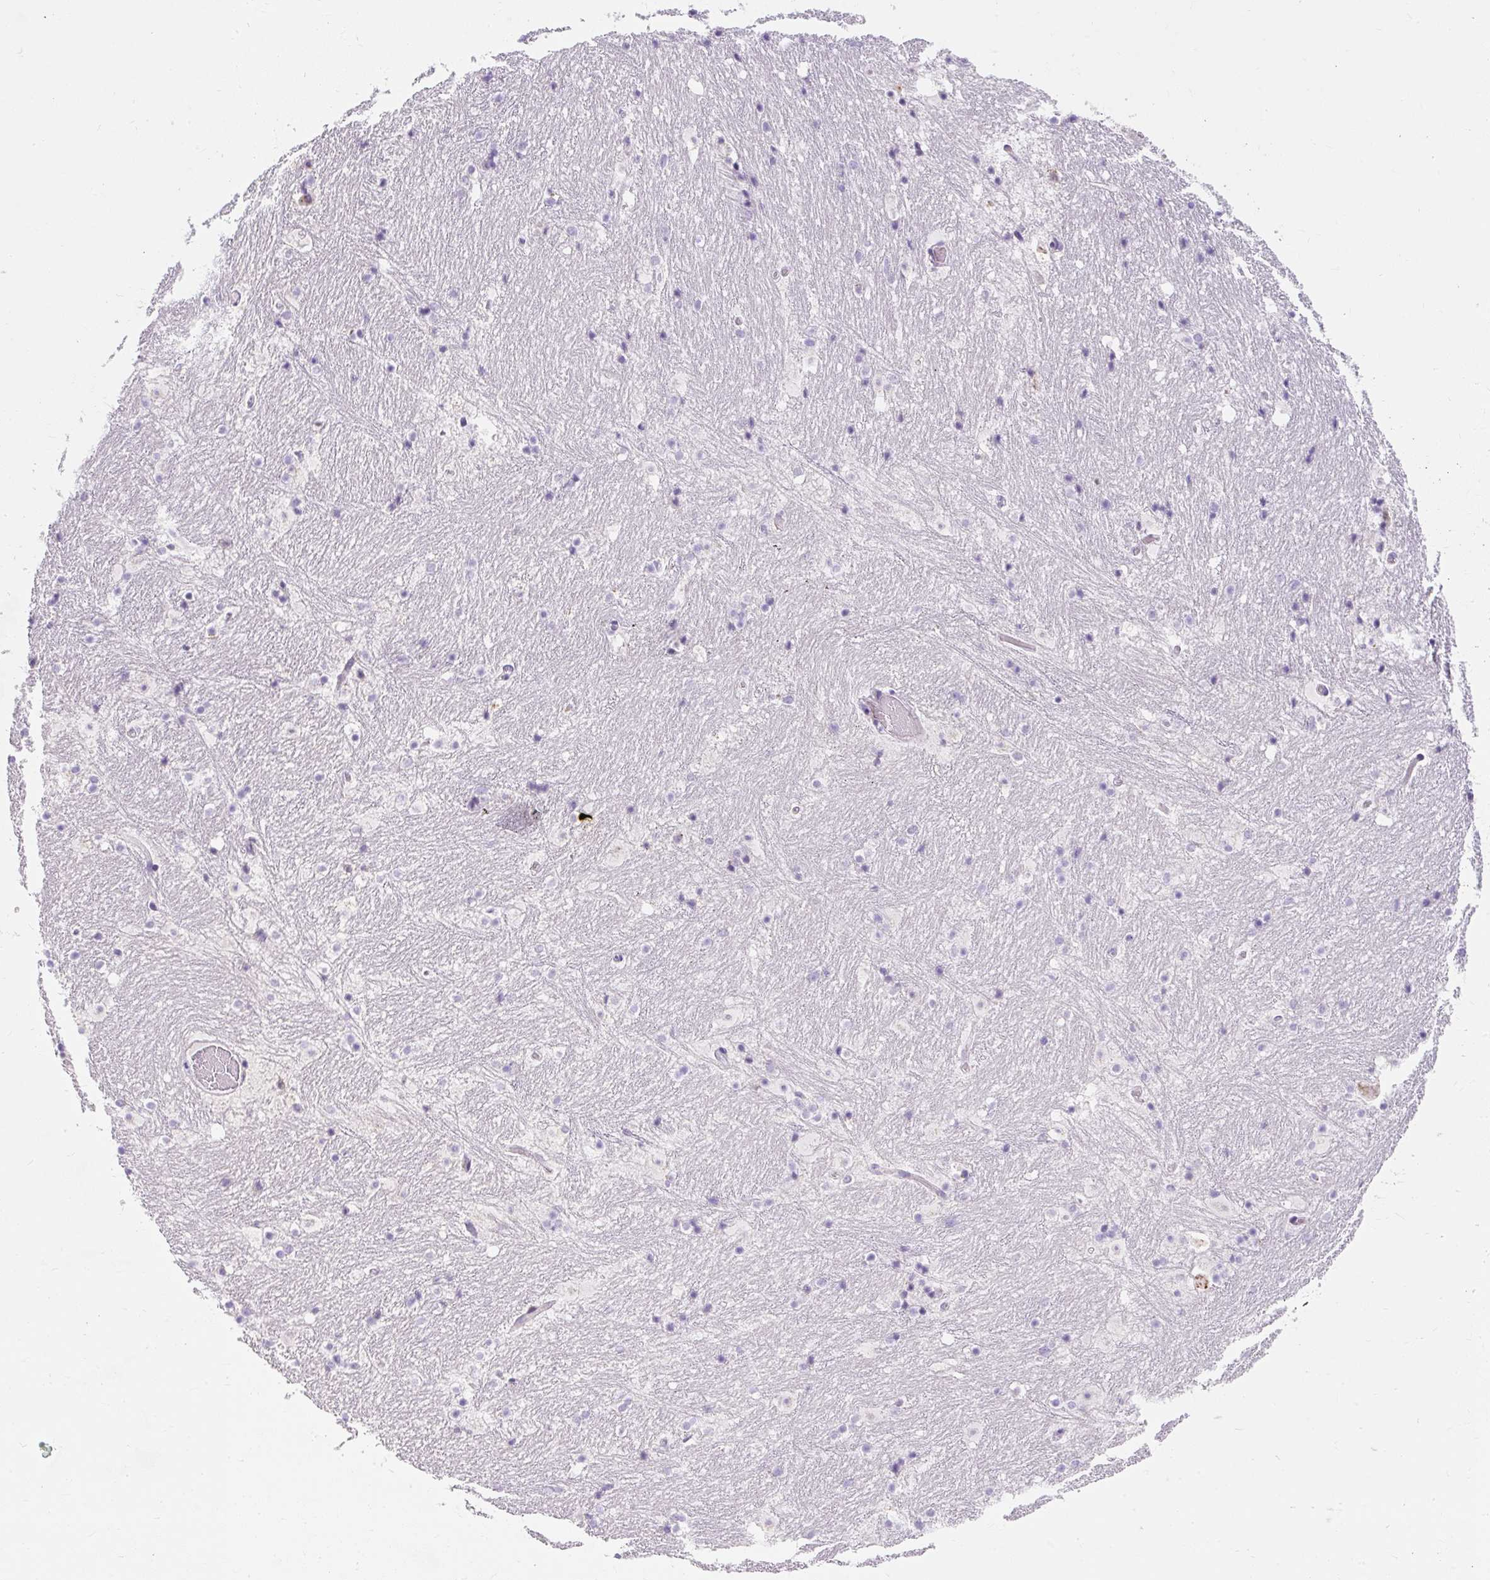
{"staining": {"intensity": "negative", "quantity": "none", "location": "none"}, "tissue": "caudate", "cell_type": "Glial cells", "image_type": "normal", "snomed": [{"axis": "morphology", "description": "Normal tissue, NOS"}, {"axis": "topography", "description": "Lateral ventricle wall"}], "caption": "Immunohistochemistry of unremarkable caudate reveals no staining in glial cells.", "gene": "DTX4", "patient": {"sex": "male", "age": 37}}